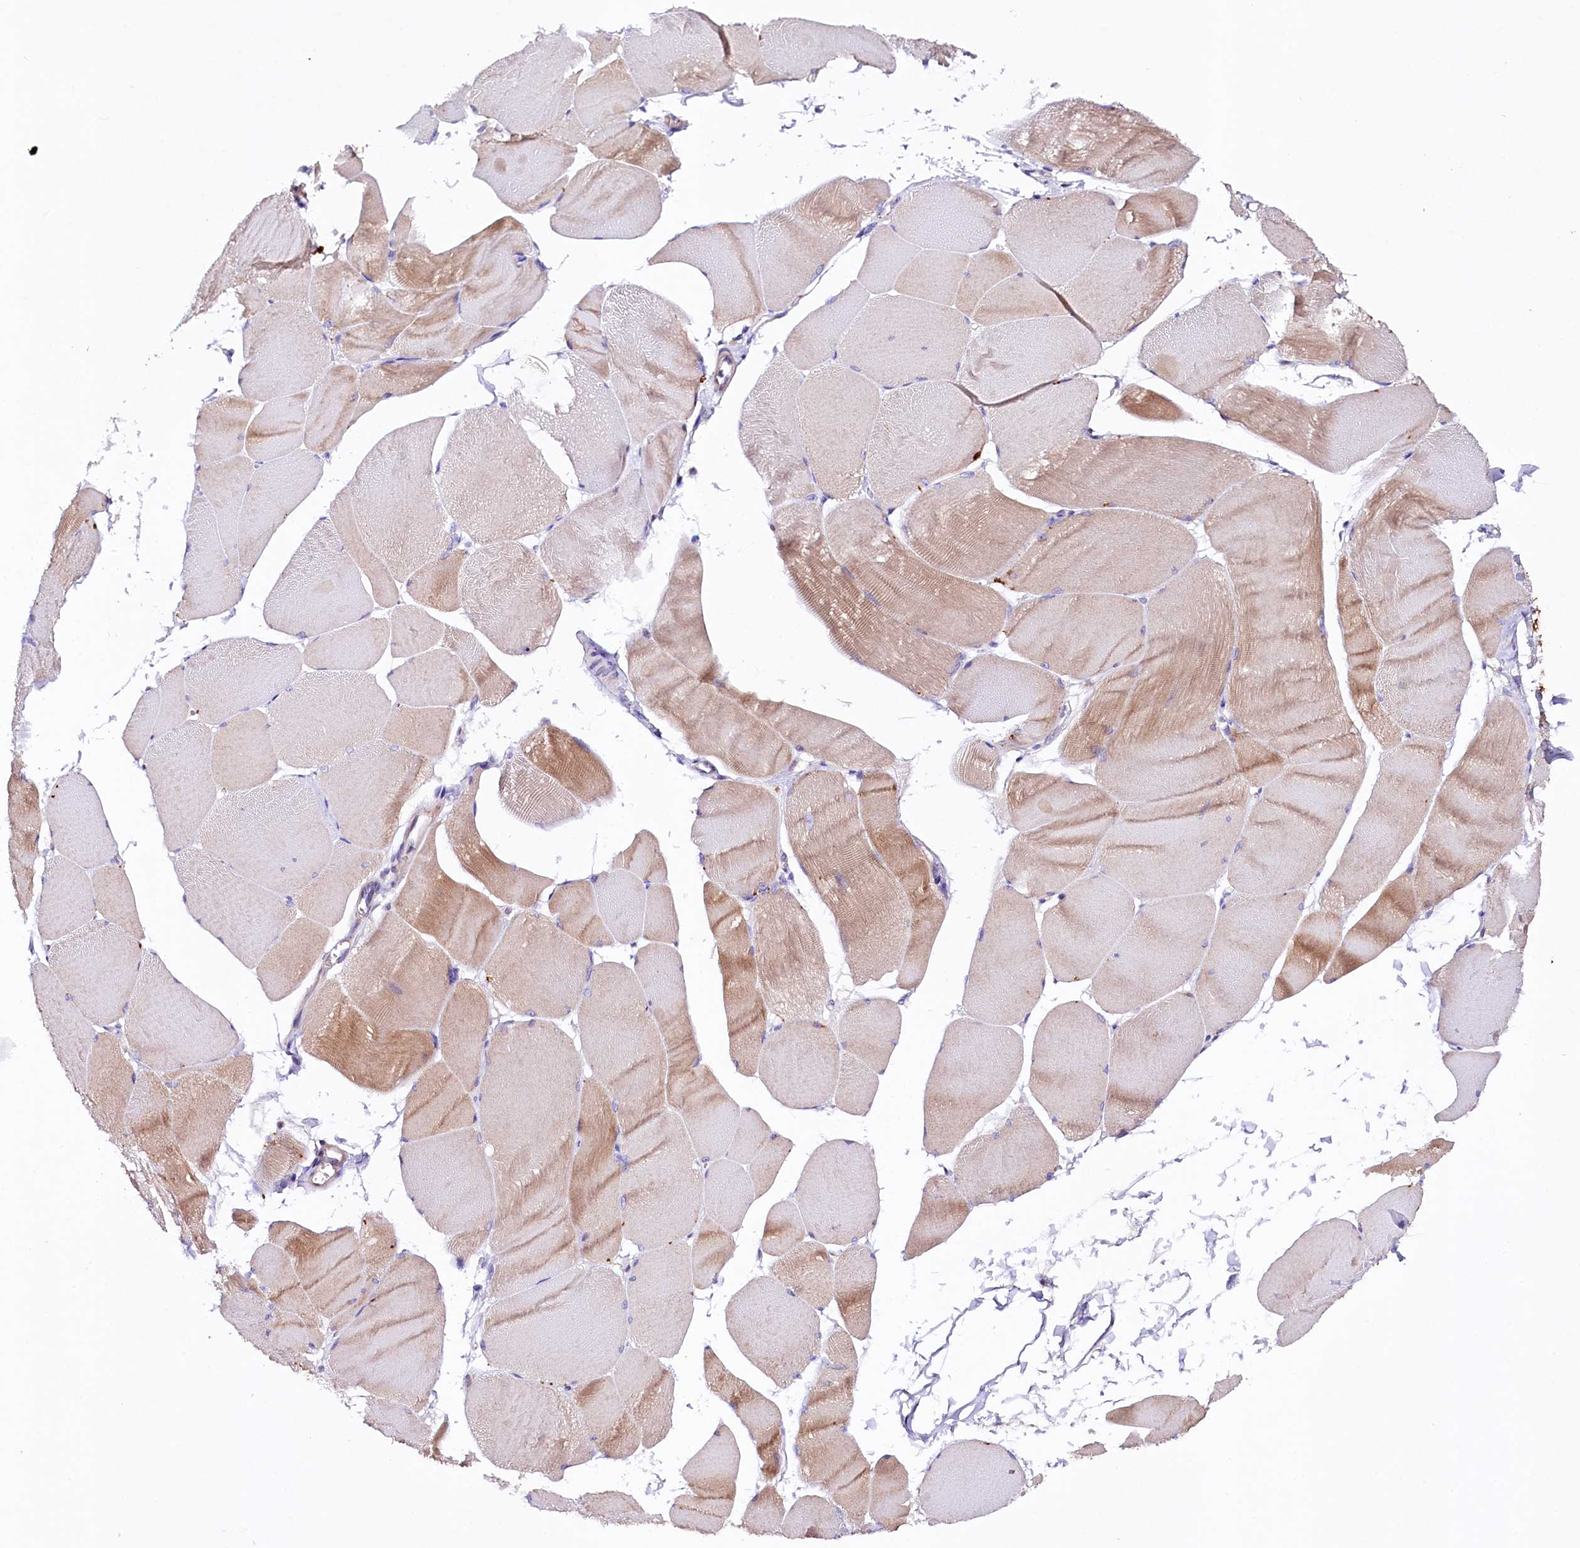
{"staining": {"intensity": "moderate", "quantity": ">75%", "location": "cytoplasmic/membranous"}, "tissue": "skeletal muscle", "cell_type": "Myocytes", "image_type": "normal", "snomed": [{"axis": "morphology", "description": "Normal tissue, NOS"}, {"axis": "morphology", "description": "Basal cell carcinoma"}, {"axis": "topography", "description": "Skeletal muscle"}], "caption": "DAB immunohistochemical staining of benign skeletal muscle demonstrates moderate cytoplasmic/membranous protein expression in about >75% of myocytes. Nuclei are stained in blue.", "gene": "SACM1L", "patient": {"sex": "female", "age": 64}}